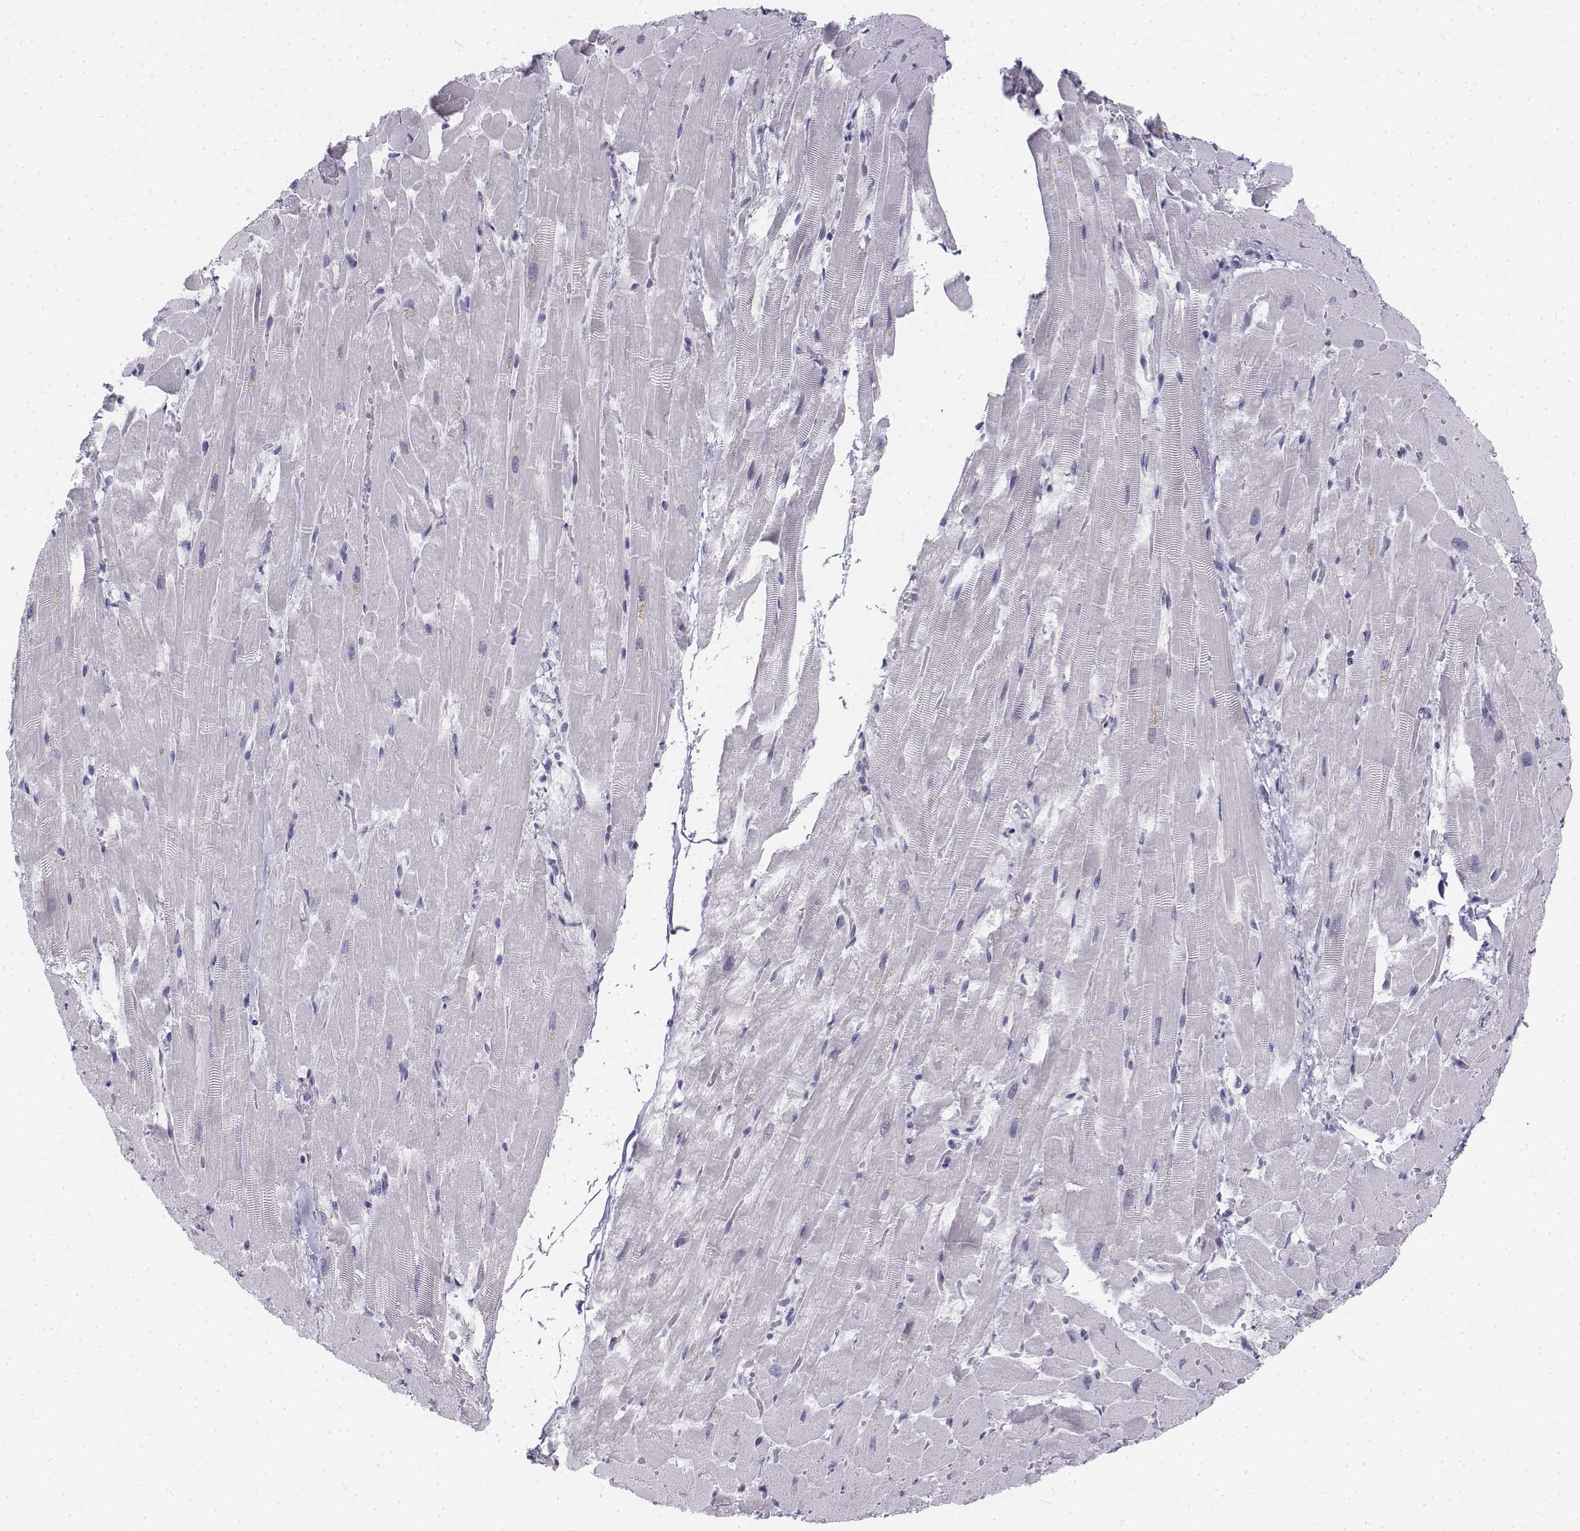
{"staining": {"intensity": "negative", "quantity": "none", "location": "none"}, "tissue": "heart muscle", "cell_type": "Cardiomyocytes", "image_type": "normal", "snomed": [{"axis": "morphology", "description": "Normal tissue, NOS"}, {"axis": "topography", "description": "Heart"}], "caption": "This is an immunohistochemistry (IHC) micrograph of unremarkable heart muscle. There is no staining in cardiomyocytes.", "gene": "PENK", "patient": {"sex": "male", "age": 37}}